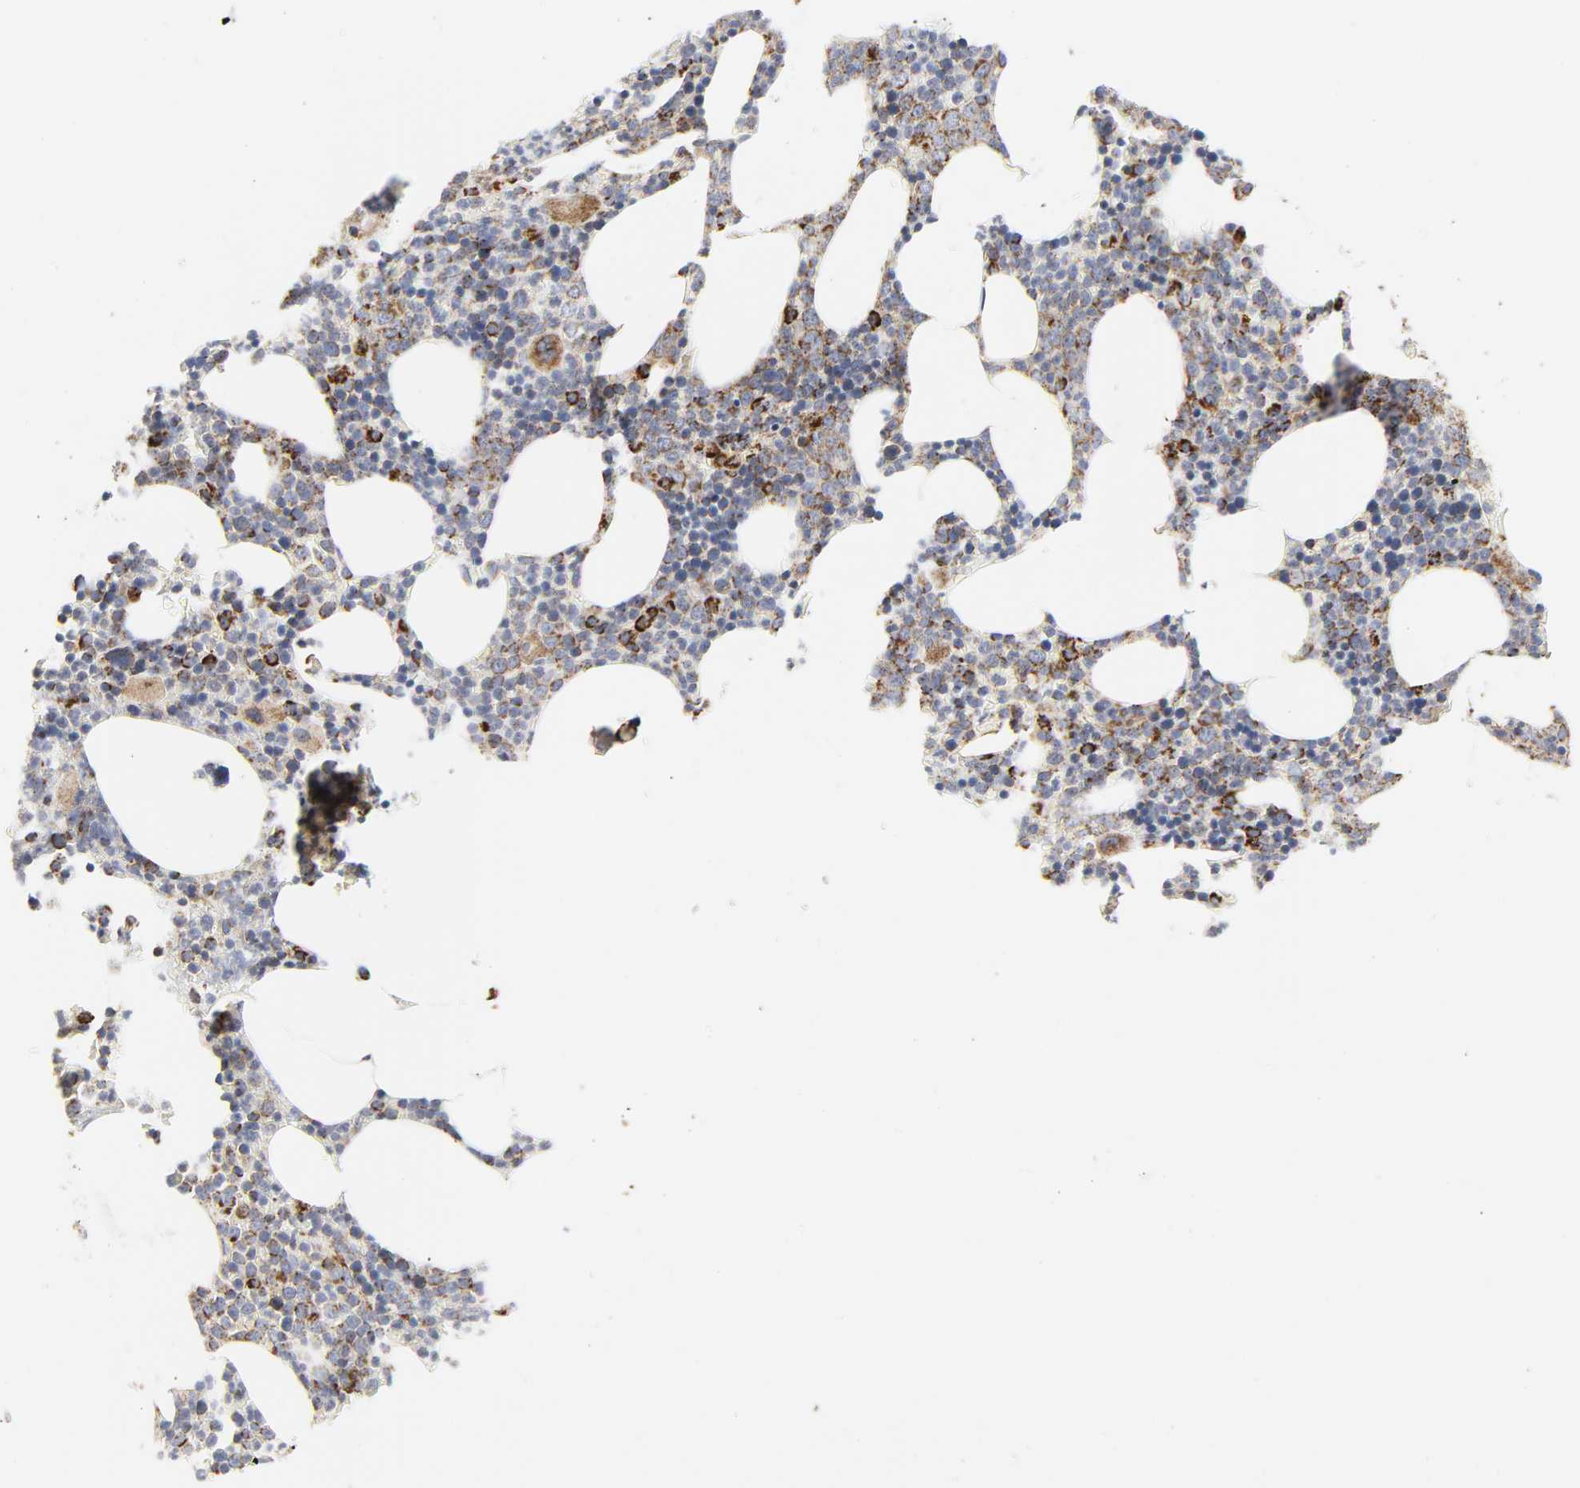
{"staining": {"intensity": "strong", "quantity": "25%-75%", "location": "cytoplasmic/membranous"}, "tissue": "bone marrow", "cell_type": "Hematopoietic cells", "image_type": "normal", "snomed": [{"axis": "morphology", "description": "Normal tissue, NOS"}, {"axis": "topography", "description": "Bone marrow"}], "caption": "The photomicrograph demonstrates immunohistochemical staining of benign bone marrow. There is strong cytoplasmic/membranous positivity is appreciated in about 25%-75% of hematopoietic cells.", "gene": "CYCS", "patient": {"sex": "female", "age": 66}}